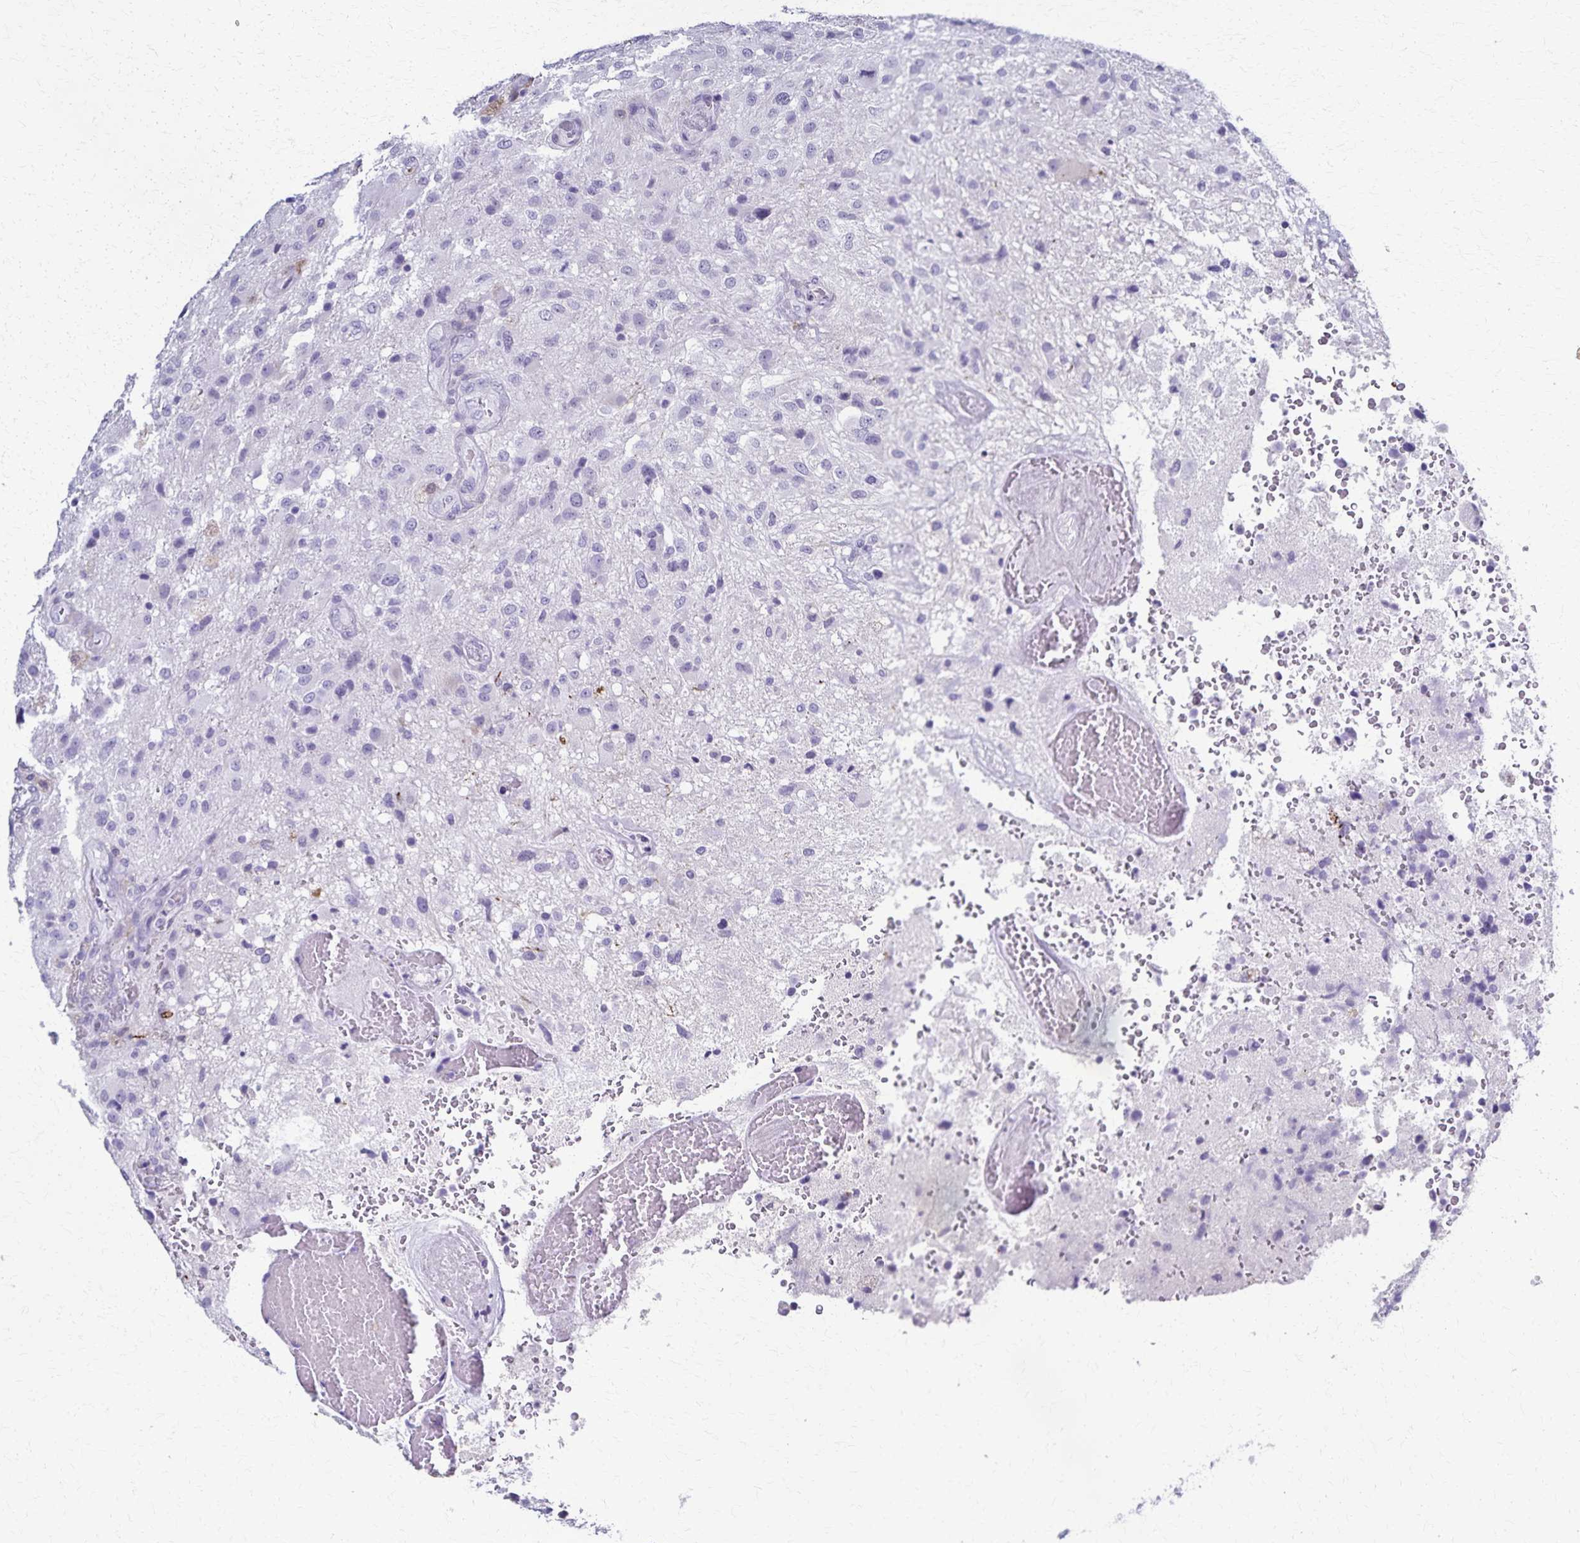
{"staining": {"intensity": "negative", "quantity": "none", "location": "none"}, "tissue": "glioma", "cell_type": "Tumor cells", "image_type": "cancer", "snomed": [{"axis": "morphology", "description": "Glioma, malignant, High grade"}, {"axis": "topography", "description": "Brain"}], "caption": "Immunohistochemistry (IHC) of human malignant glioma (high-grade) demonstrates no staining in tumor cells.", "gene": "TMEM60", "patient": {"sex": "male", "age": 53}}